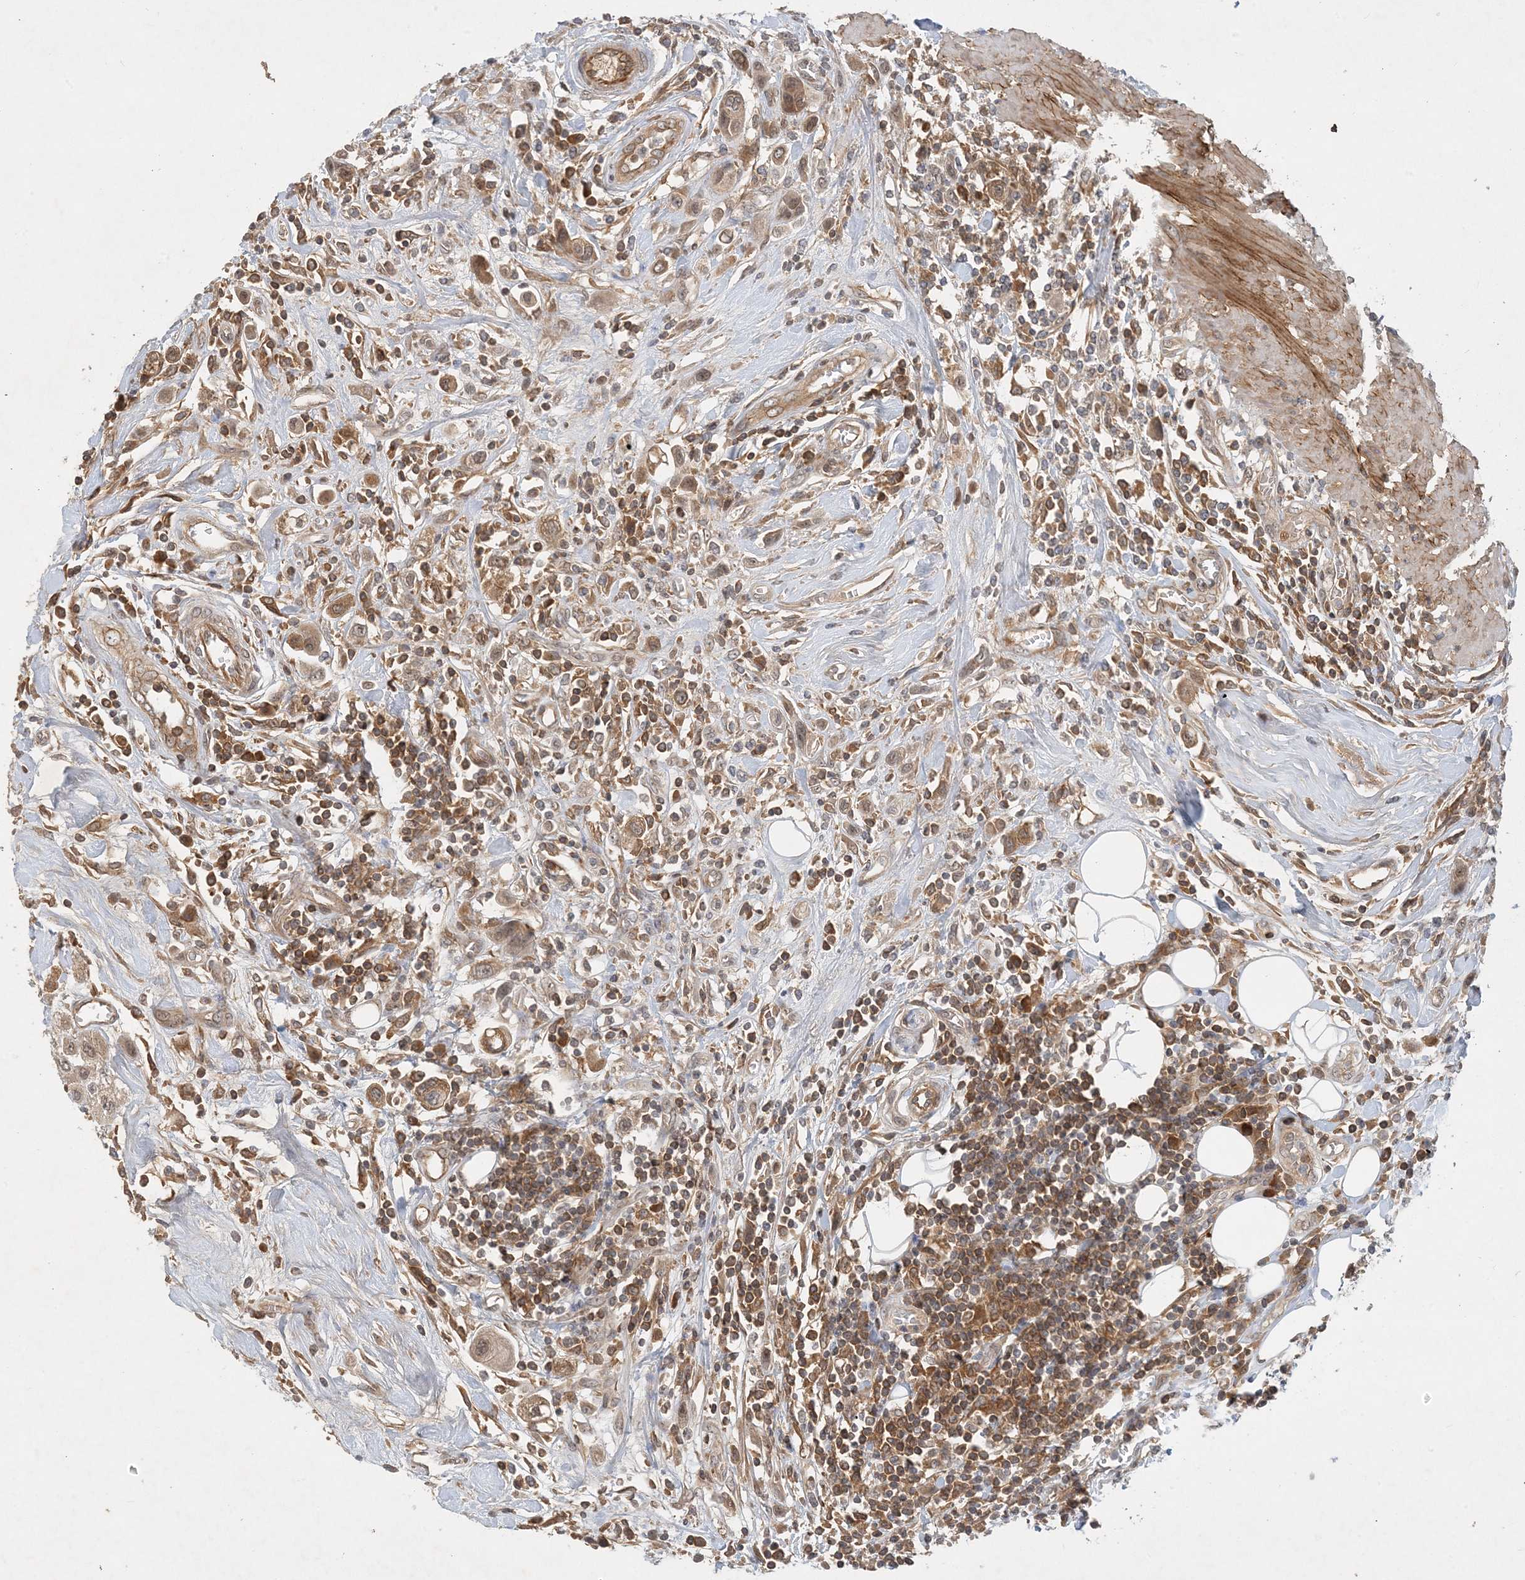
{"staining": {"intensity": "moderate", "quantity": "25%-75%", "location": "cytoplasmic/membranous,nuclear"}, "tissue": "urothelial cancer", "cell_type": "Tumor cells", "image_type": "cancer", "snomed": [{"axis": "morphology", "description": "Urothelial carcinoma, High grade"}, {"axis": "topography", "description": "Urinary bladder"}], "caption": "High-magnification brightfield microscopy of urothelial carcinoma (high-grade) stained with DAB (3,3'-diaminobenzidine) (brown) and counterstained with hematoxylin (blue). tumor cells exhibit moderate cytoplasmic/membranous and nuclear staining is present in approximately25%-75% of cells.", "gene": "ZCCHC4", "patient": {"sex": "male", "age": 50}}